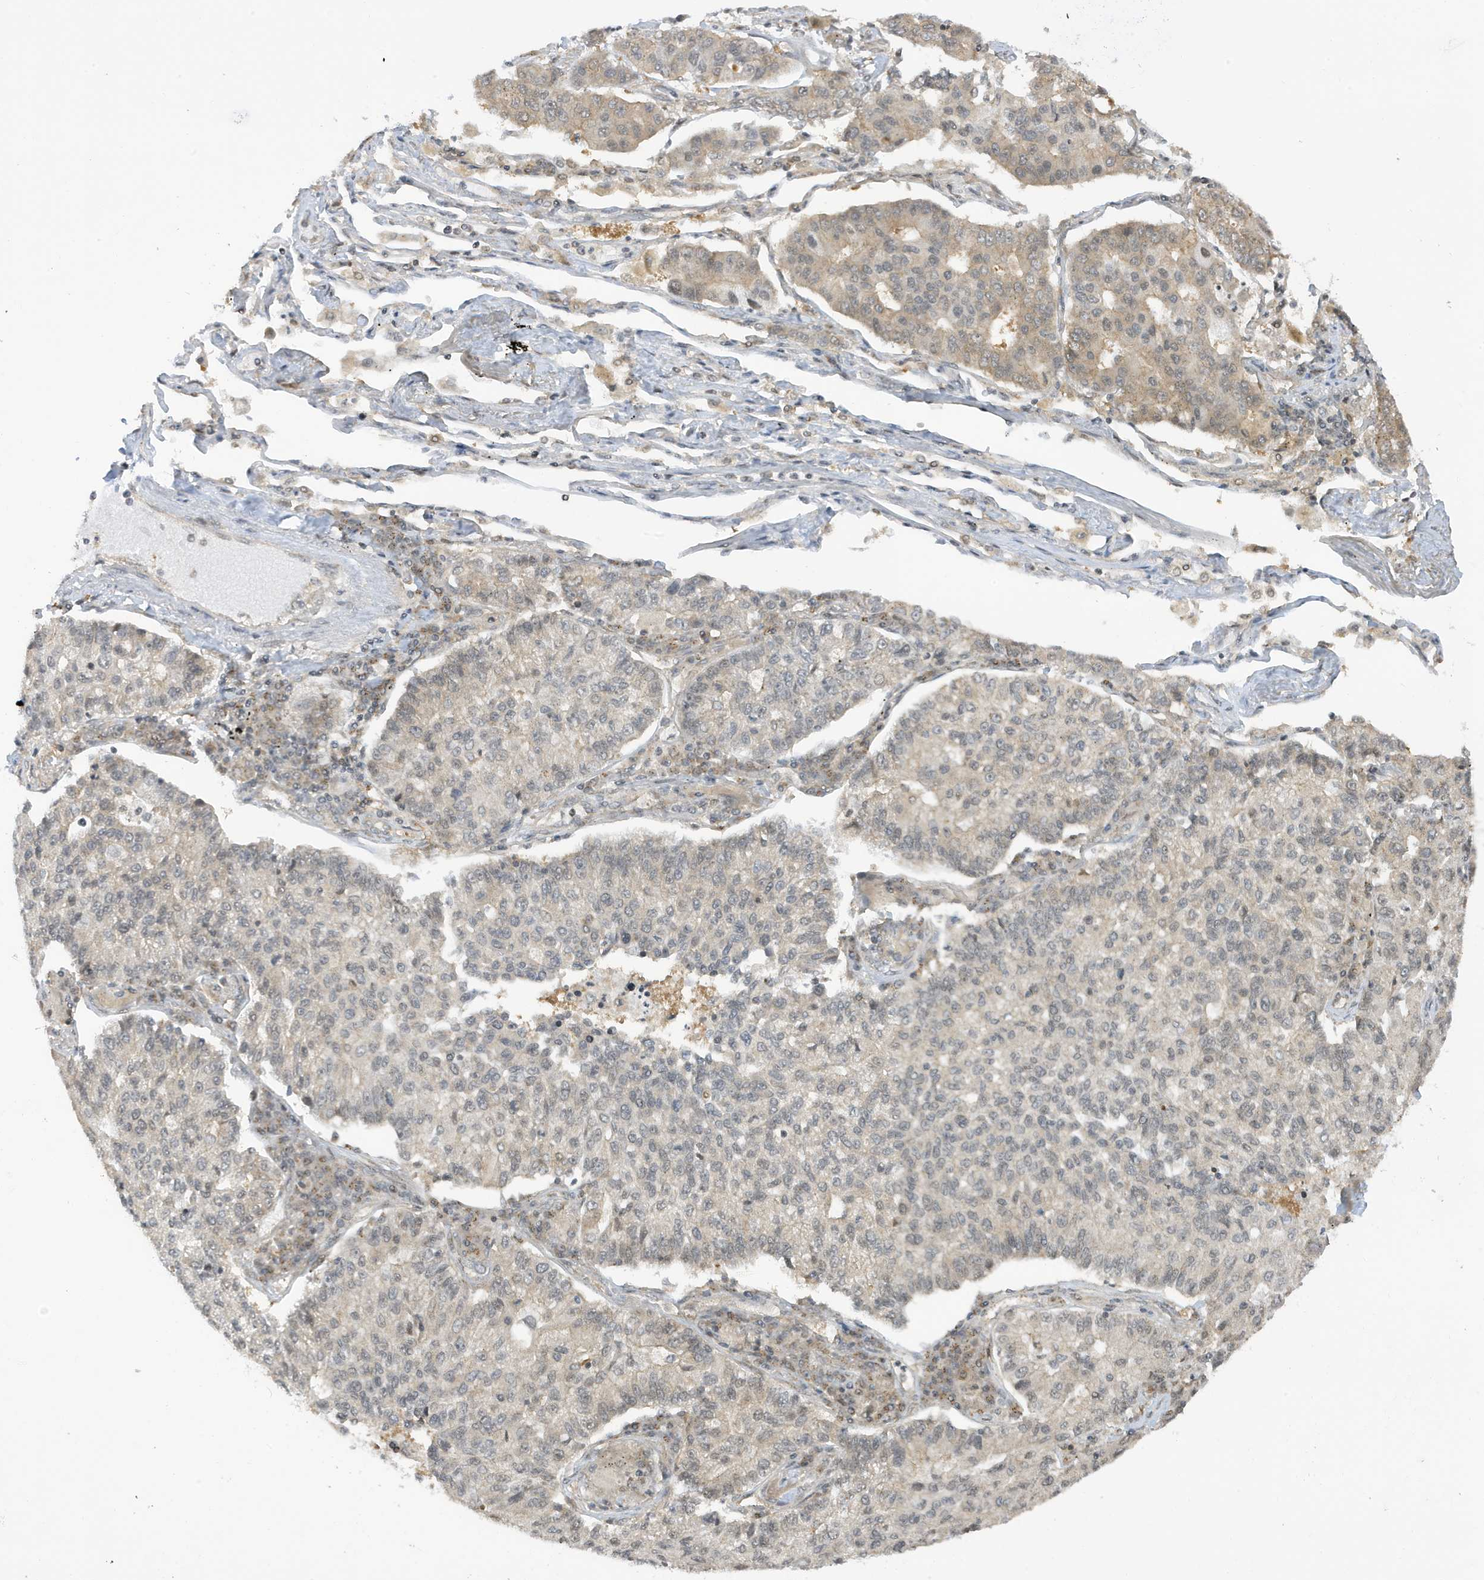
{"staining": {"intensity": "weak", "quantity": "<25%", "location": "cytoplasmic/membranous,nuclear"}, "tissue": "lung cancer", "cell_type": "Tumor cells", "image_type": "cancer", "snomed": [{"axis": "morphology", "description": "Adenocarcinoma, NOS"}, {"axis": "topography", "description": "Lung"}], "caption": "IHC micrograph of neoplastic tissue: lung cancer (adenocarcinoma) stained with DAB reveals no significant protein positivity in tumor cells.", "gene": "TAB3", "patient": {"sex": "male", "age": 49}}